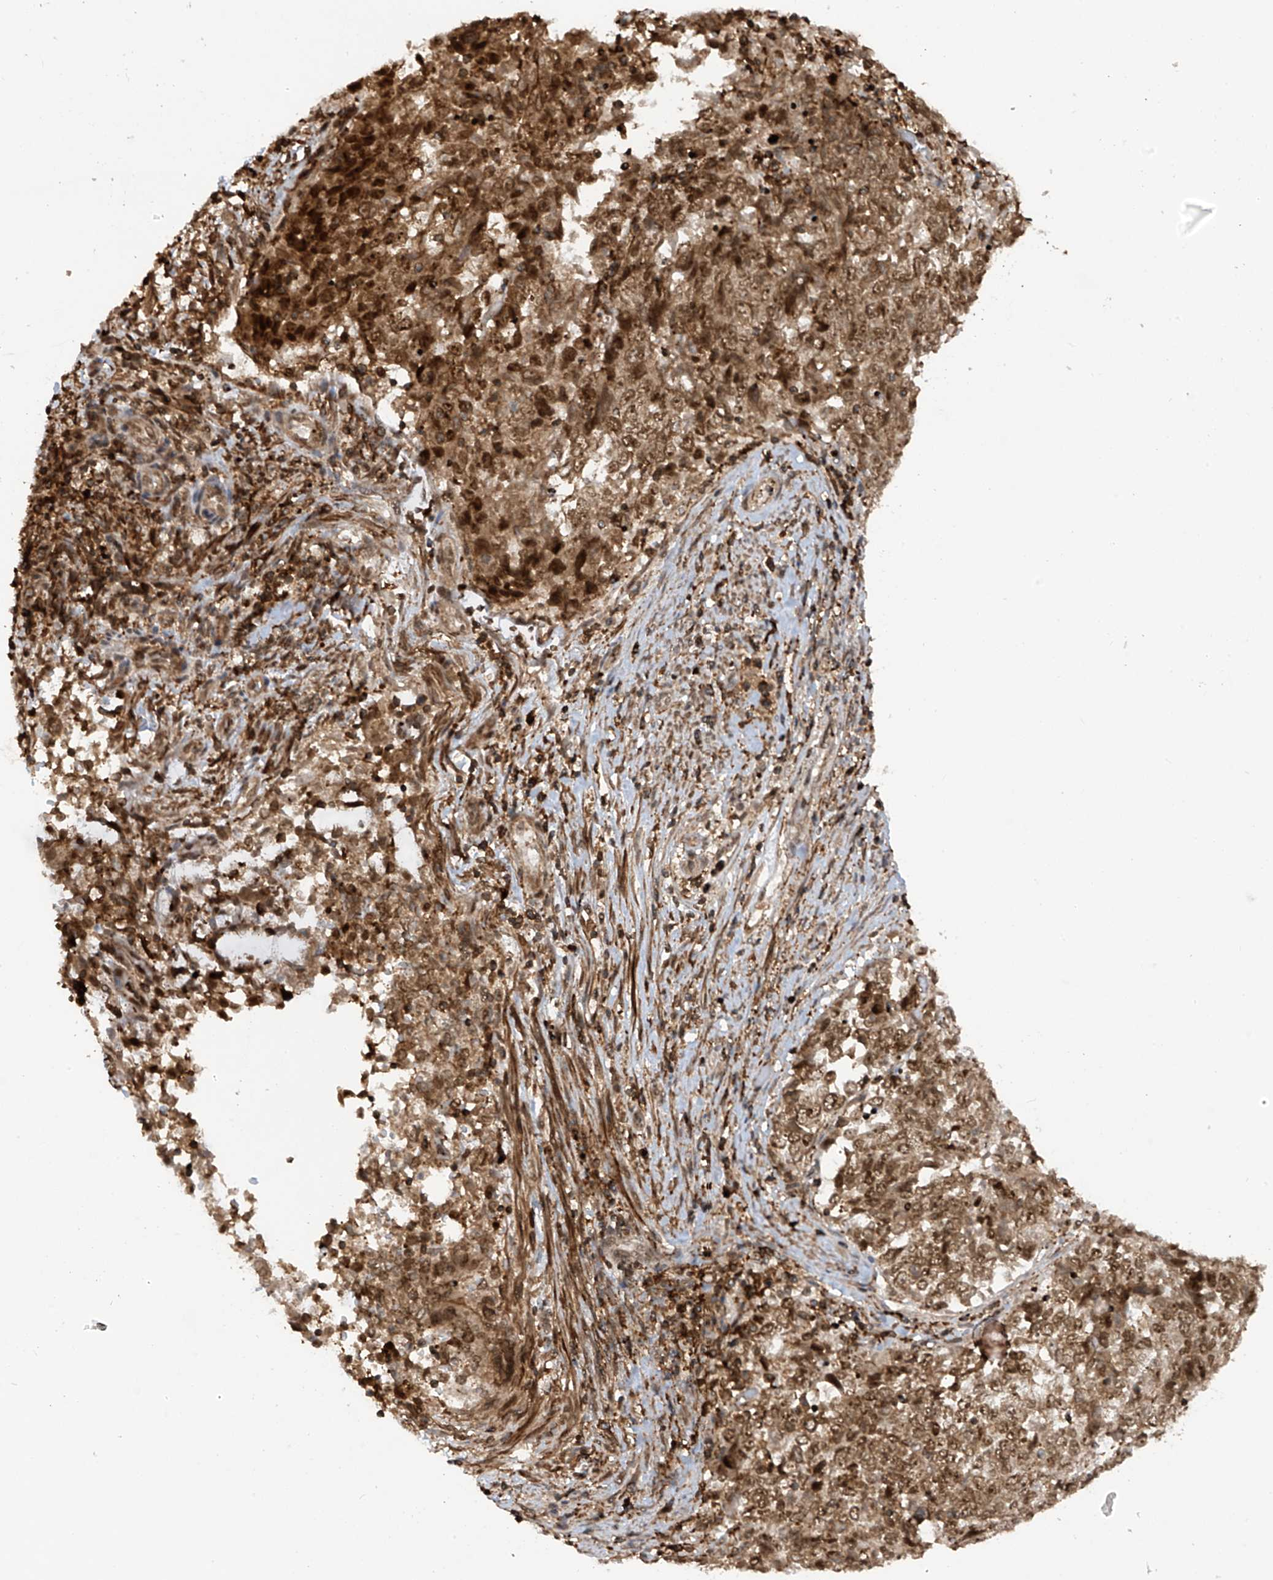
{"staining": {"intensity": "moderate", "quantity": ">75%", "location": "cytoplasmic/membranous,nuclear"}, "tissue": "endometrial cancer", "cell_type": "Tumor cells", "image_type": "cancer", "snomed": [{"axis": "morphology", "description": "Adenocarcinoma, NOS"}, {"axis": "topography", "description": "Endometrium"}], "caption": "Endometrial adenocarcinoma stained for a protein (brown) displays moderate cytoplasmic/membranous and nuclear positive staining in about >75% of tumor cells.", "gene": "REPIN1", "patient": {"sex": "female", "age": 80}}